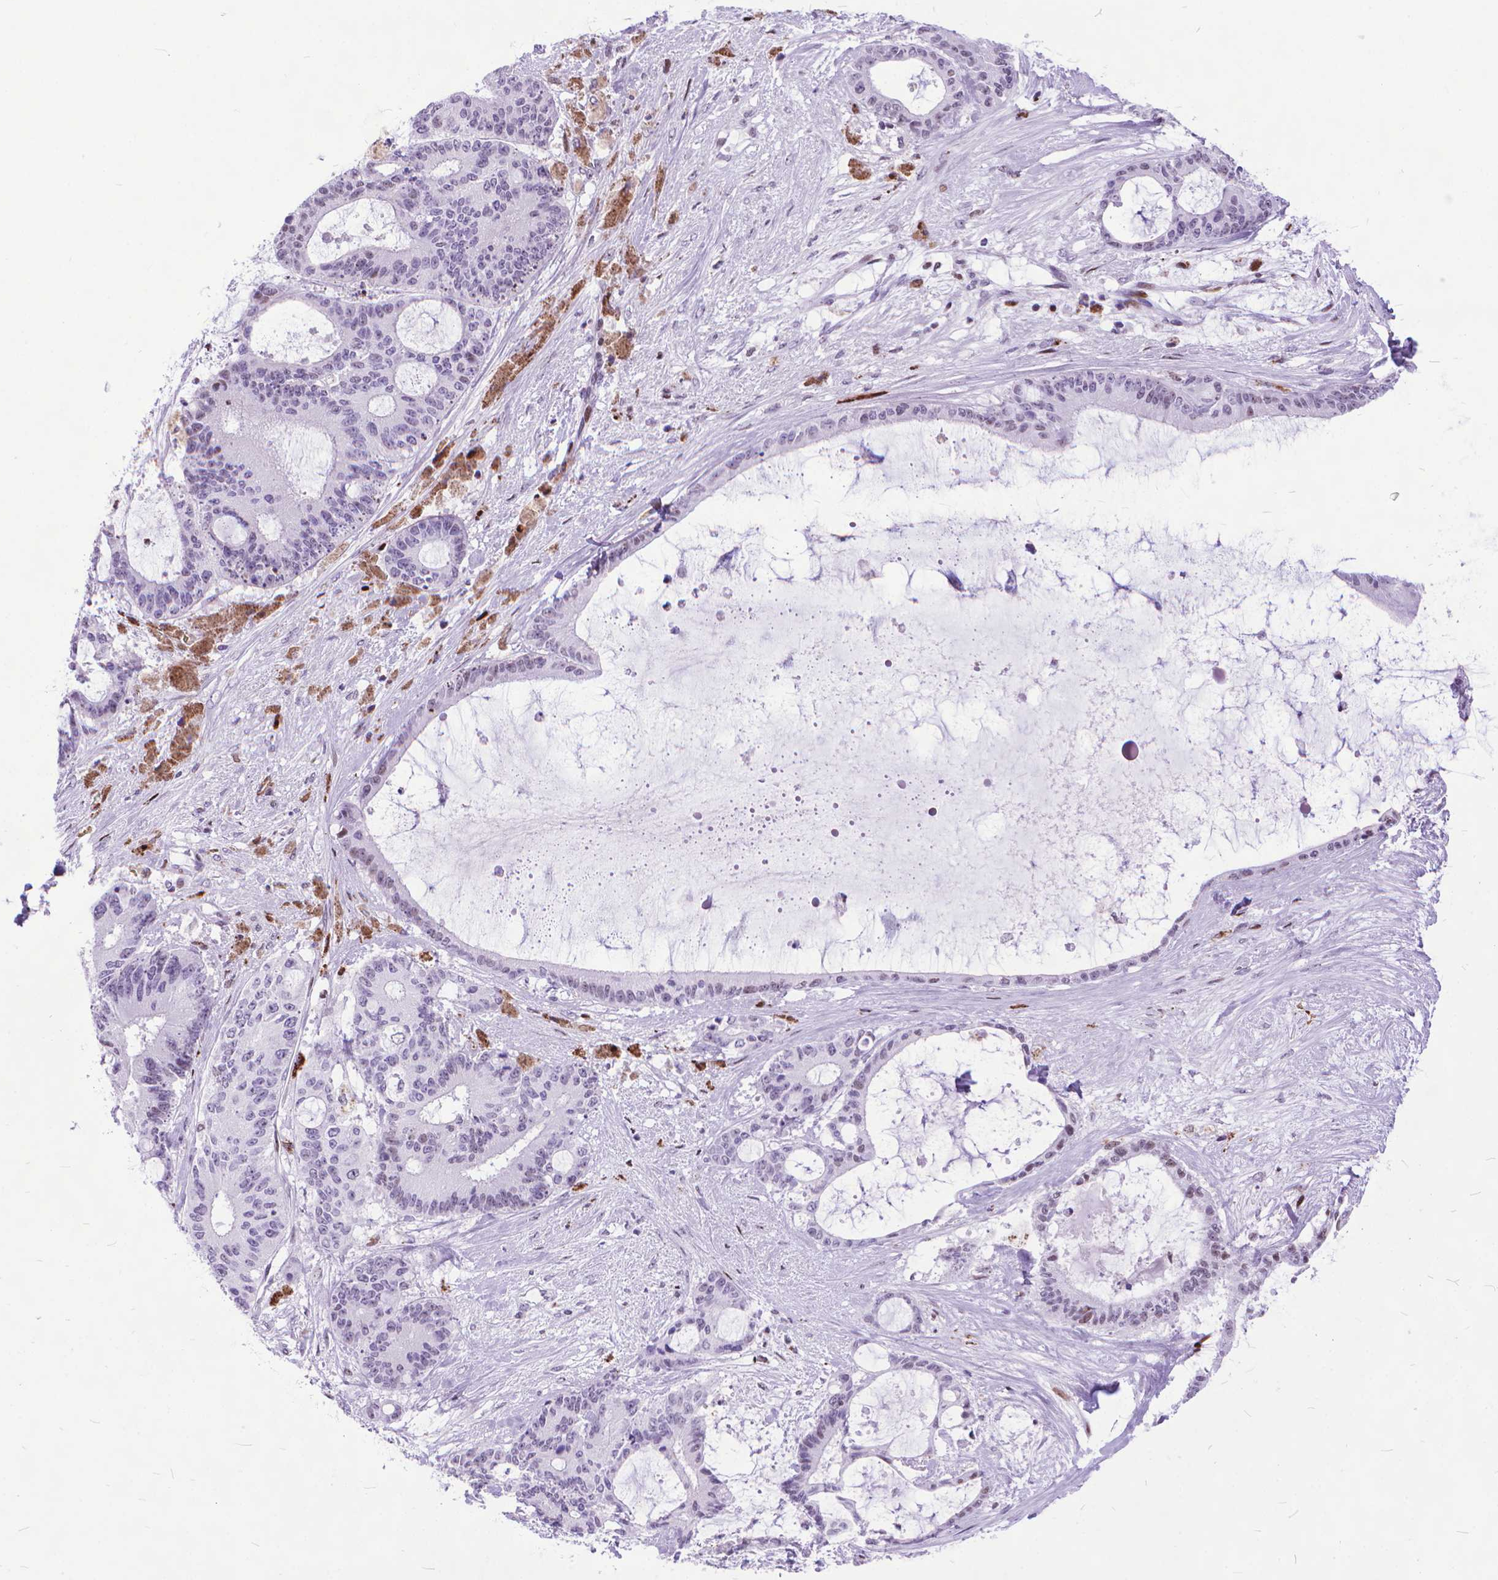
{"staining": {"intensity": "negative", "quantity": "none", "location": "none"}, "tissue": "liver cancer", "cell_type": "Tumor cells", "image_type": "cancer", "snomed": [{"axis": "morphology", "description": "Normal tissue, NOS"}, {"axis": "morphology", "description": "Cholangiocarcinoma"}, {"axis": "topography", "description": "Liver"}, {"axis": "topography", "description": "Peripheral nerve tissue"}], "caption": "Immunohistochemistry photomicrograph of cholangiocarcinoma (liver) stained for a protein (brown), which demonstrates no positivity in tumor cells.", "gene": "POLE4", "patient": {"sex": "female", "age": 73}}